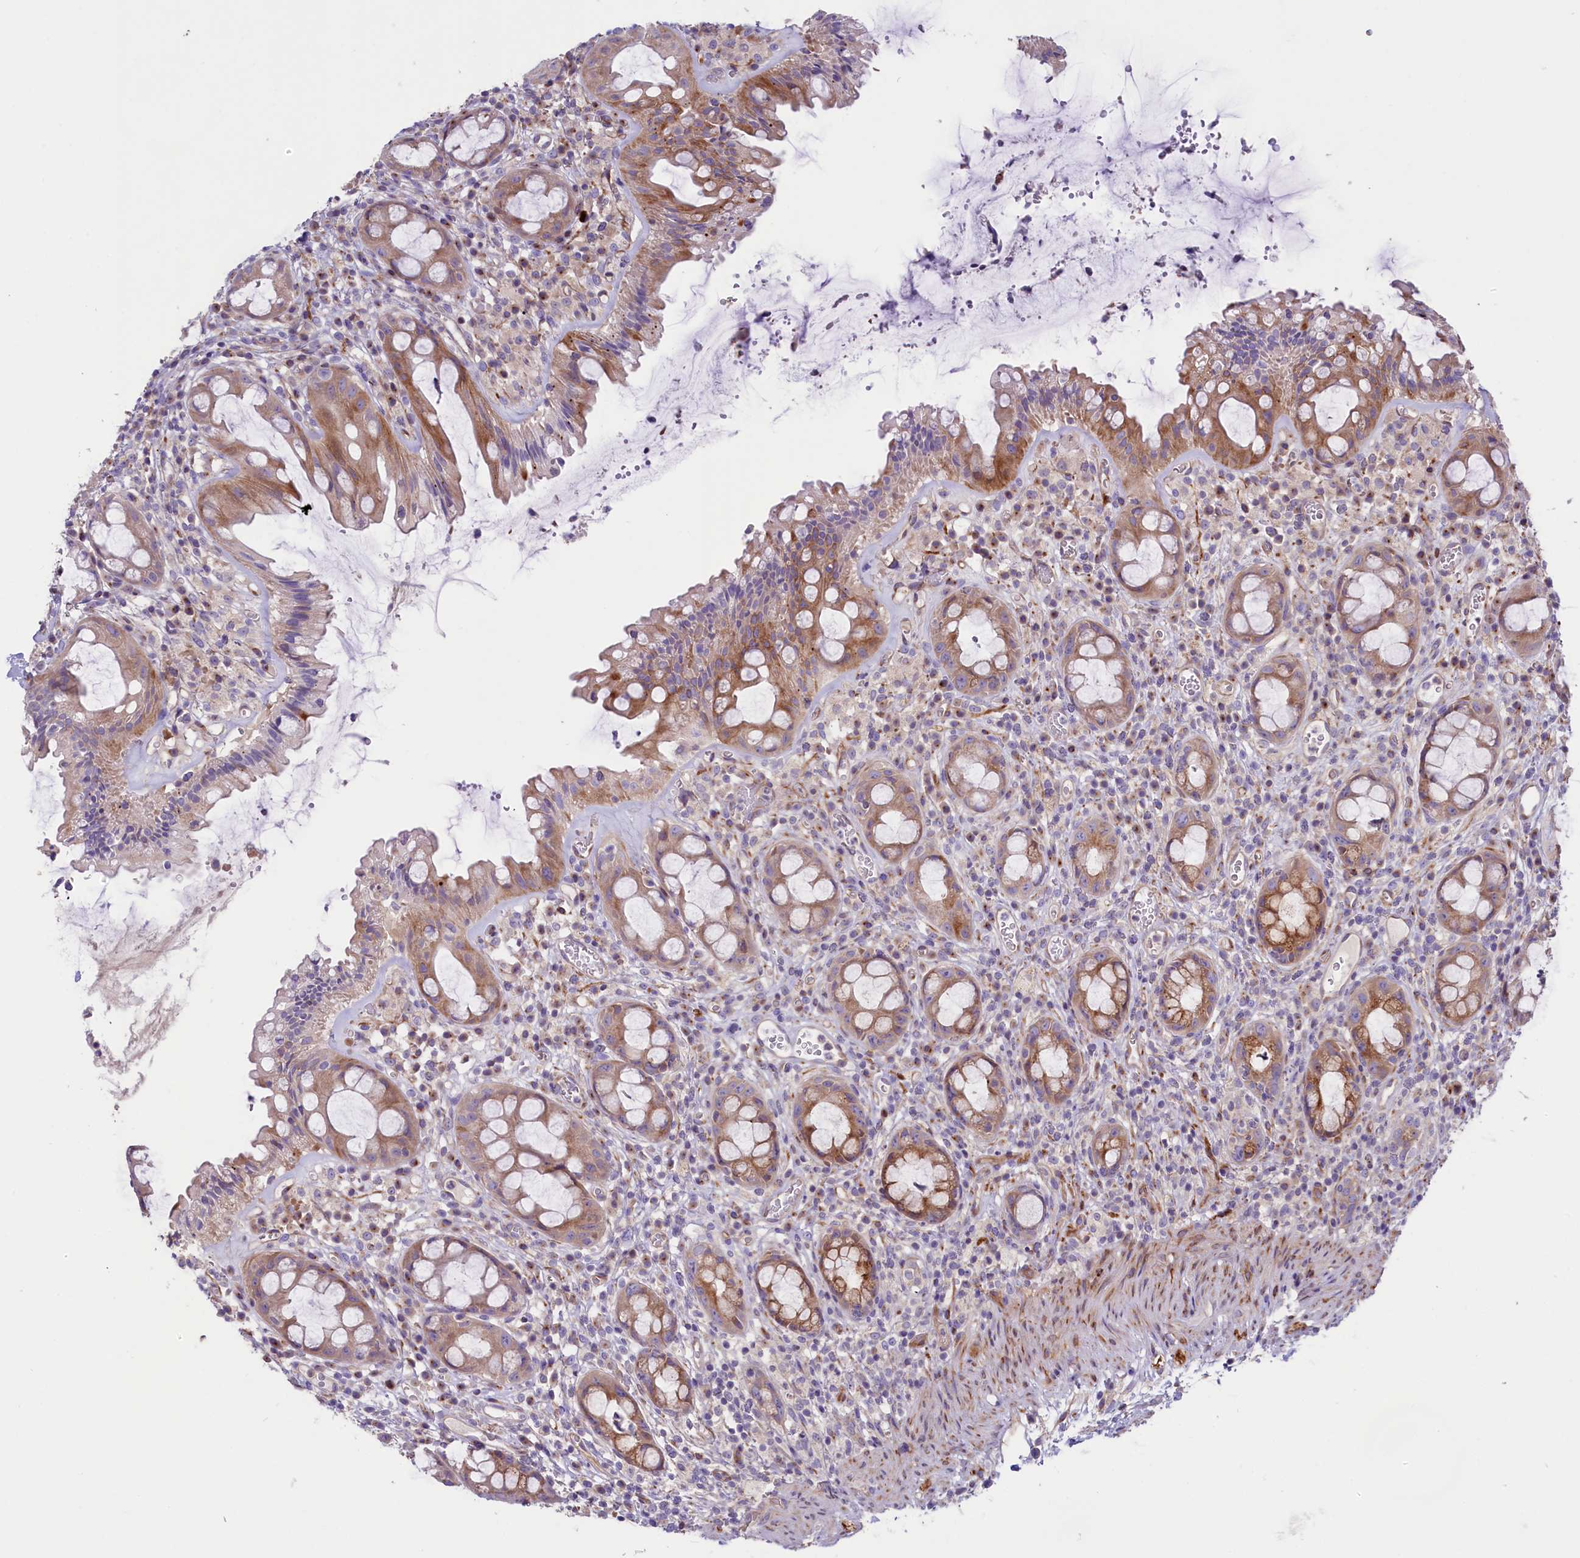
{"staining": {"intensity": "moderate", "quantity": ">75%", "location": "cytoplasmic/membranous"}, "tissue": "rectum", "cell_type": "Glandular cells", "image_type": "normal", "snomed": [{"axis": "morphology", "description": "Normal tissue, NOS"}, {"axis": "topography", "description": "Rectum"}], "caption": "Immunohistochemistry (IHC) of unremarkable human rectum shows medium levels of moderate cytoplasmic/membranous positivity in approximately >75% of glandular cells.", "gene": "CD99L2", "patient": {"sex": "female", "age": 57}}